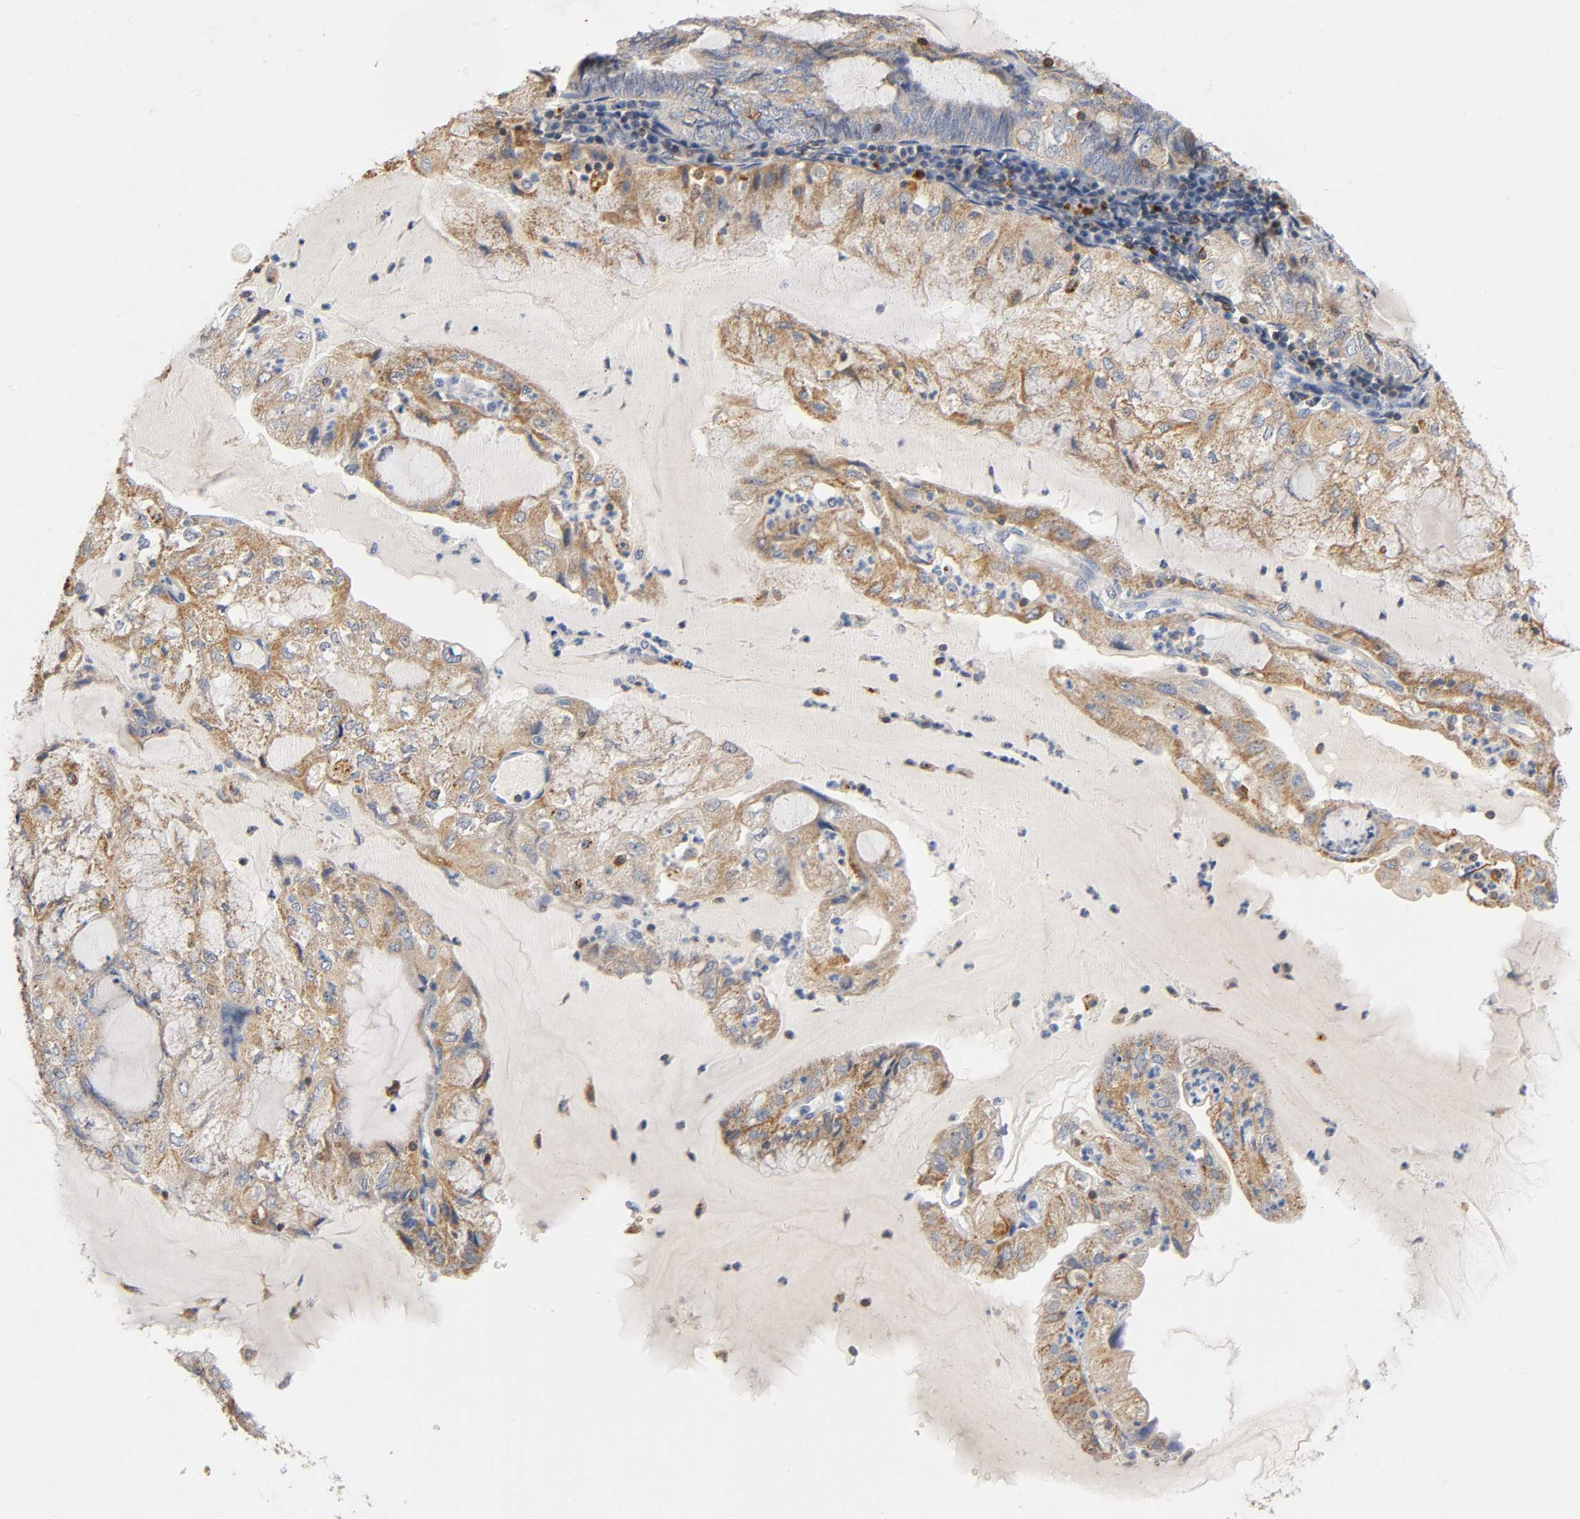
{"staining": {"intensity": "moderate", "quantity": "25%-75%", "location": "cytoplasmic/membranous"}, "tissue": "endometrial cancer", "cell_type": "Tumor cells", "image_type": "cancer", "snomed": [{"axis": "morphology", "description": "Adenocarcinoma, NOS"}, {"axis": "topography", "description": "Endometrium"}], "caption": "Immunohistochemical staining of human endometrial cancer (adenocarcinoma) displays medium levels of moderate cytoplasmic/membranous protein staining in about 25%-75% of tumor cells. (DAB (3,3'-diaminobenzidine) = brown stain, brightfield microscopy at high magnification).", "gene": "UCKL1", "patient": {"sex": "female", "age": 81}}